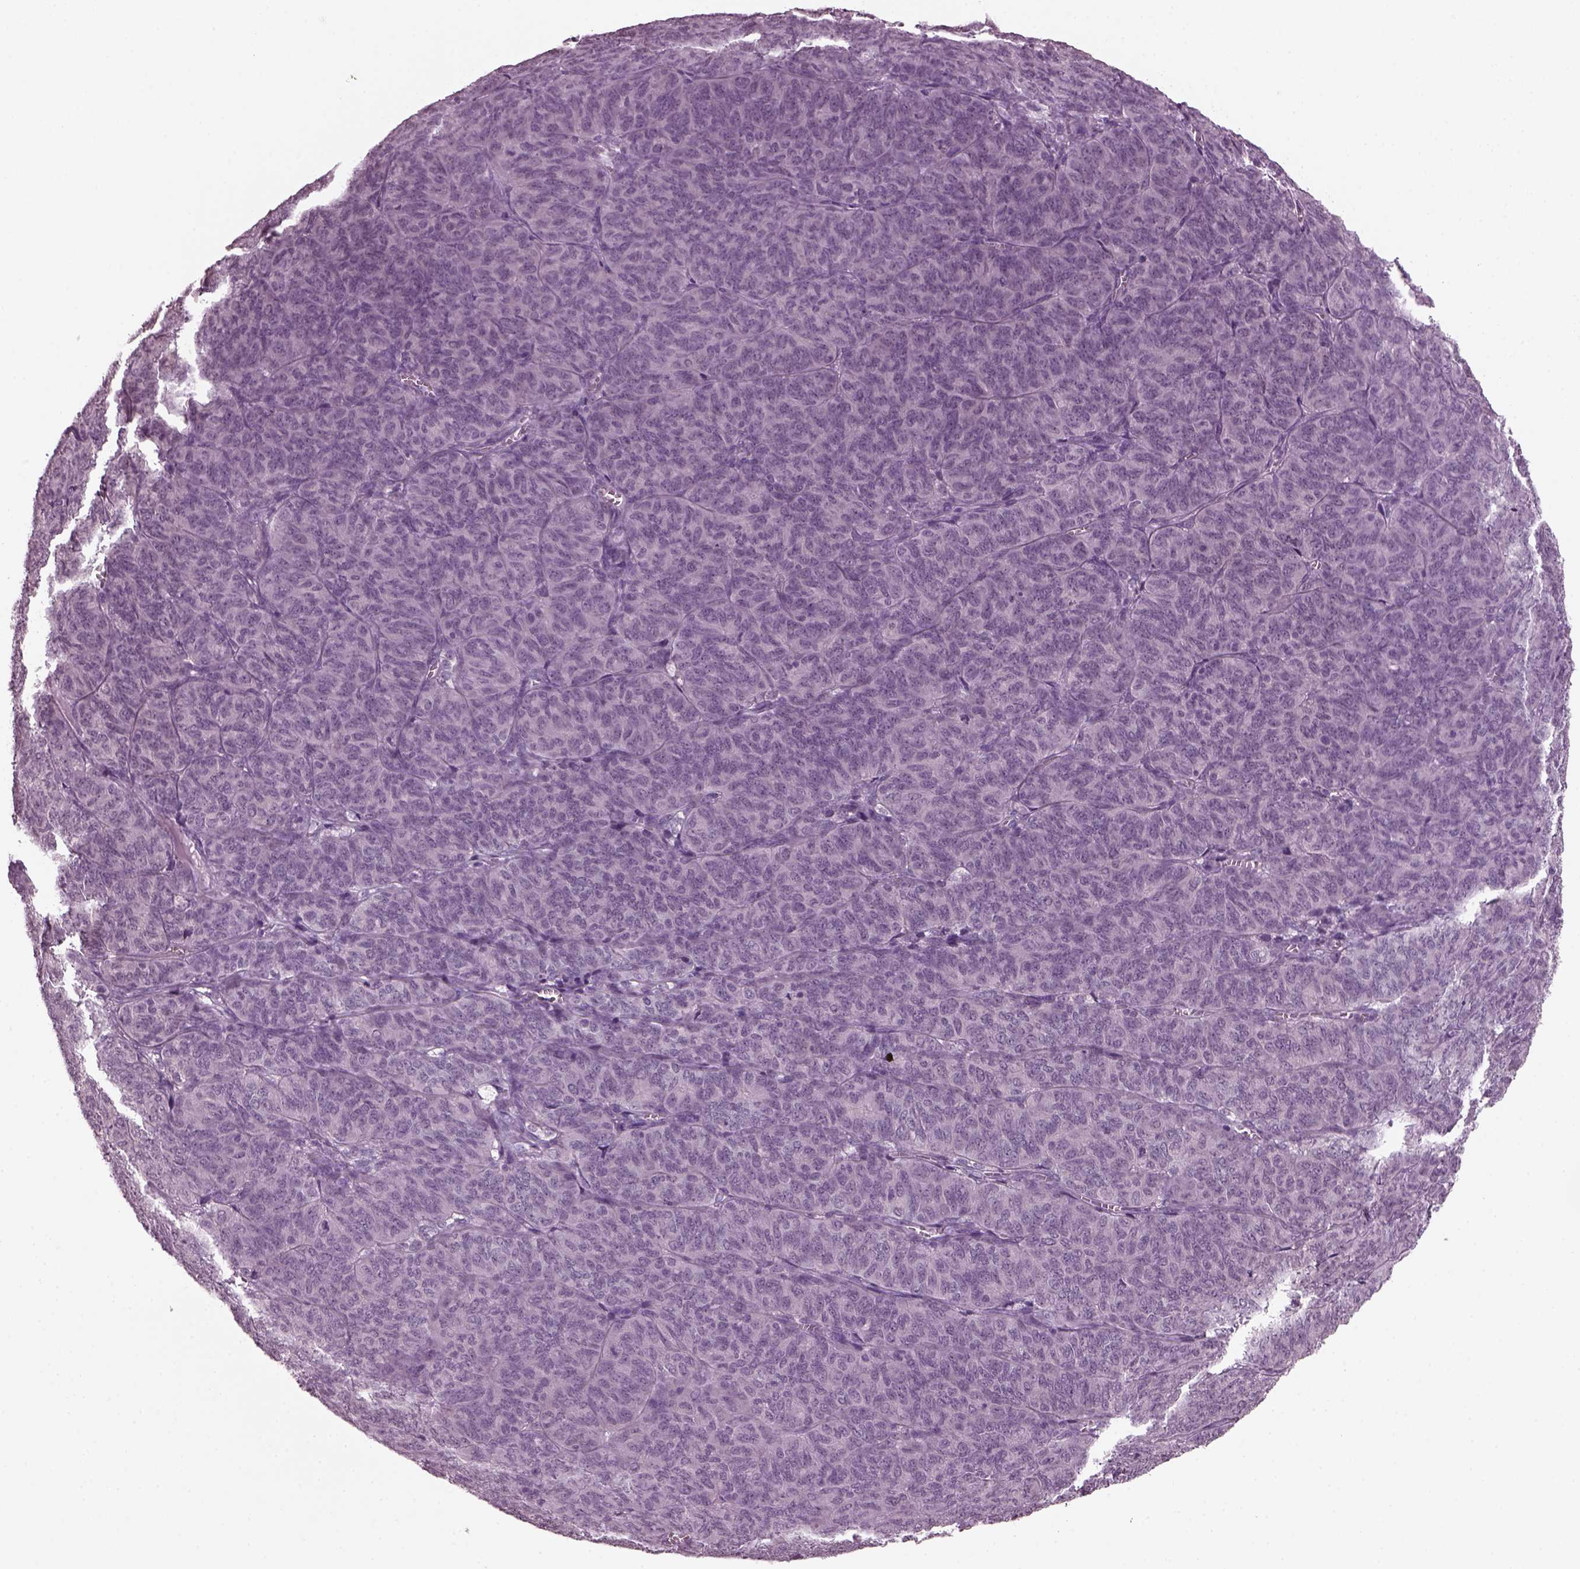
{"staining": {"intensity": "negative", "quantity": "none", "location": "none"}, "tissue": "ovarian cancer", "cell_type": "Tumor cells", "image_type": "cancer", "snomed": [{"axis": "morphology", "description": "Carcinoma, endometroid"}, {"axis": "topography", "description": "Ovary"}], "caption": "Immunohistochemistry image of neoplastic tissue: human ovarian cancer (endometroid carcinoma) stained with DAB exhibits no significant protein staining in tumor cells.", "gene": "CLCN4", "patient": {"sex": "female", "age": 80}}